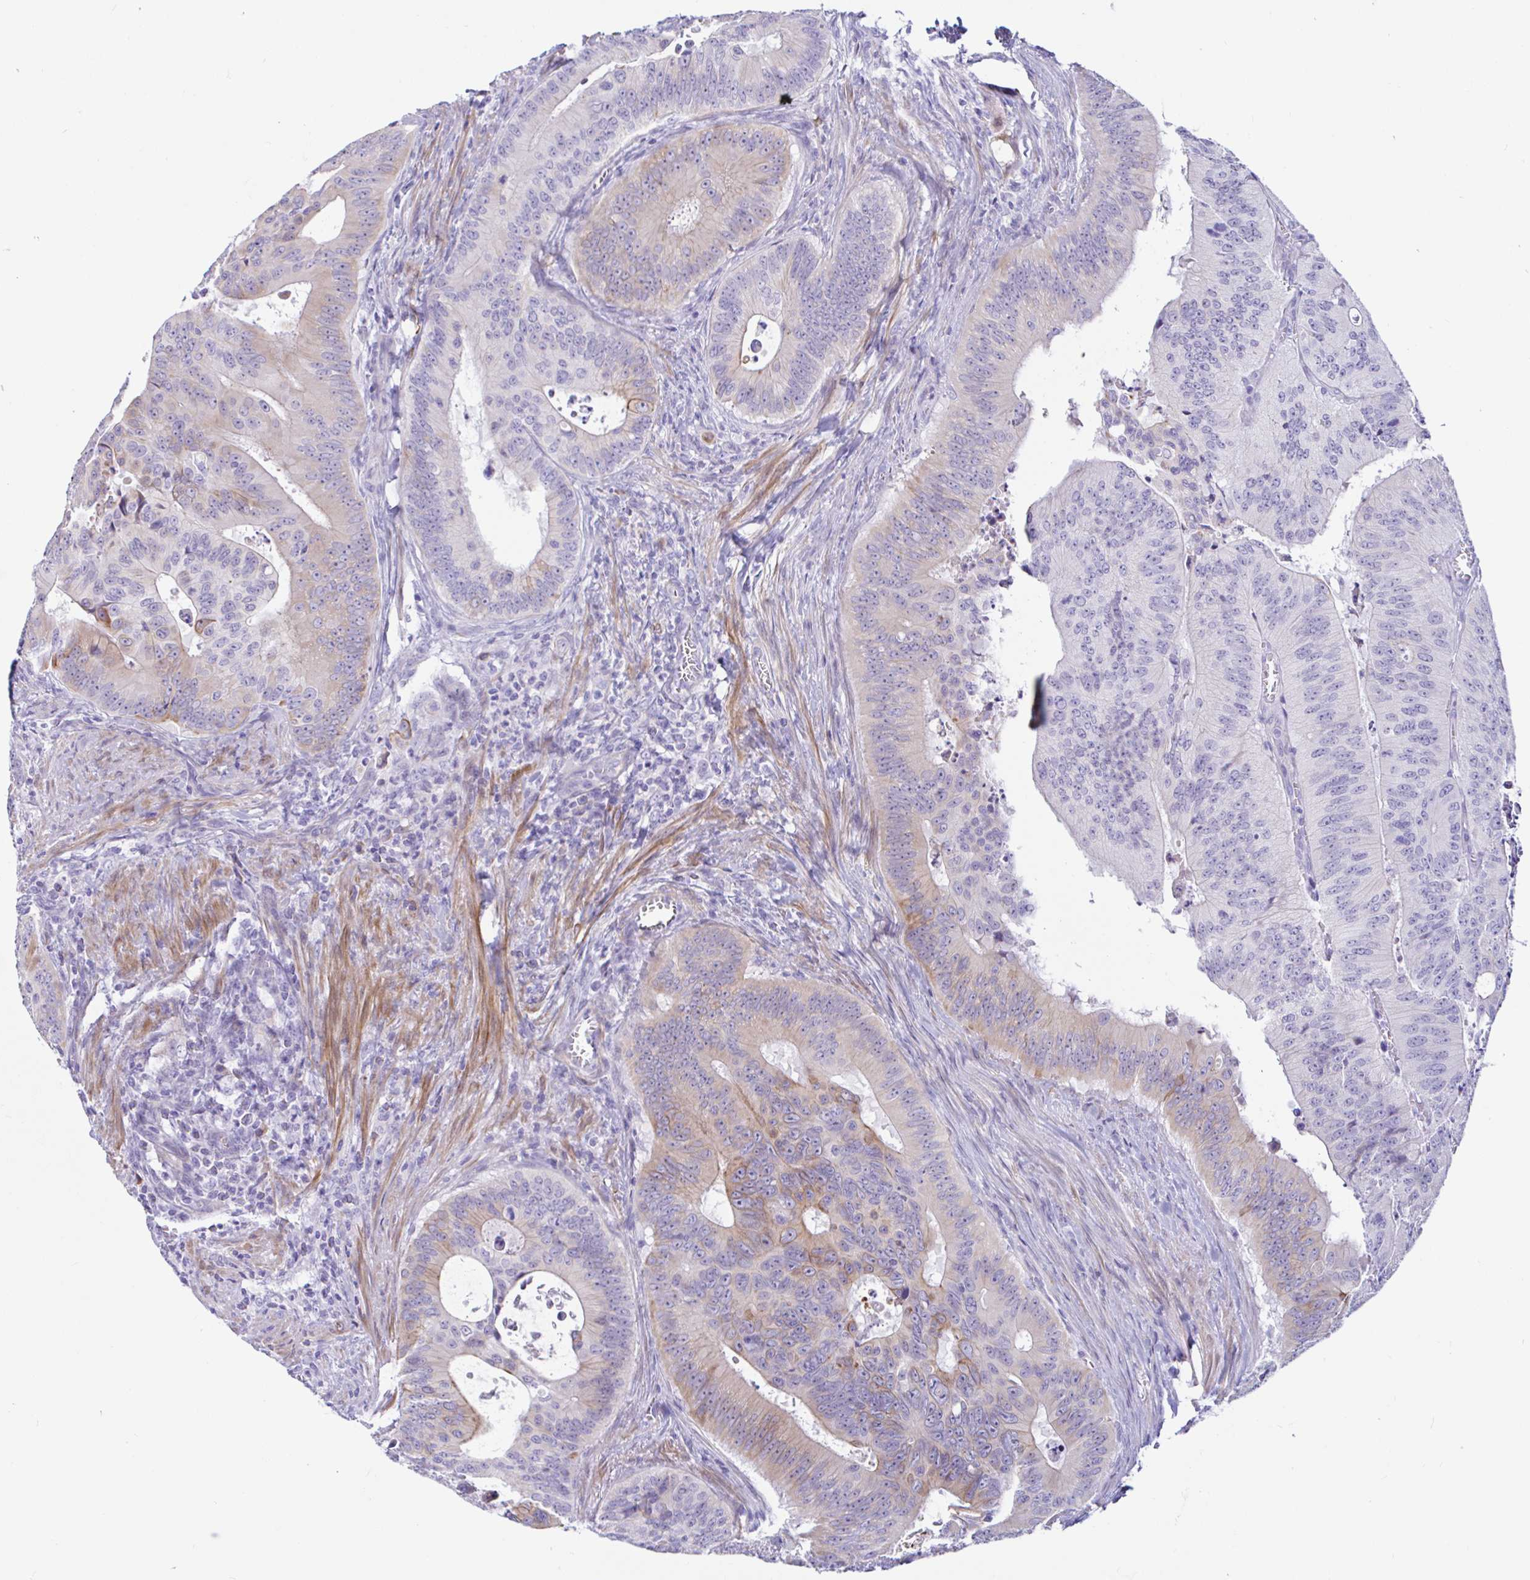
{"staining": {"intensity": "weak", "quantity": "<25%", "location": "cytoplasmic/membranous"}, "tissue": "colorectal cancer", "cell_type": "Tumor cells", "image_type": "cancer", "snomed": [{"axis": "morphology", "description": "Adenocarcinoma, NOS"}, {"axis": "topography", "description": "Colon"}], "caption": "Tumor cells are negative for brown protein staining in adenocarcinoma (colorectal).", "gene": "NBPF3", "patient": {"sex": "male", "age": 62}}